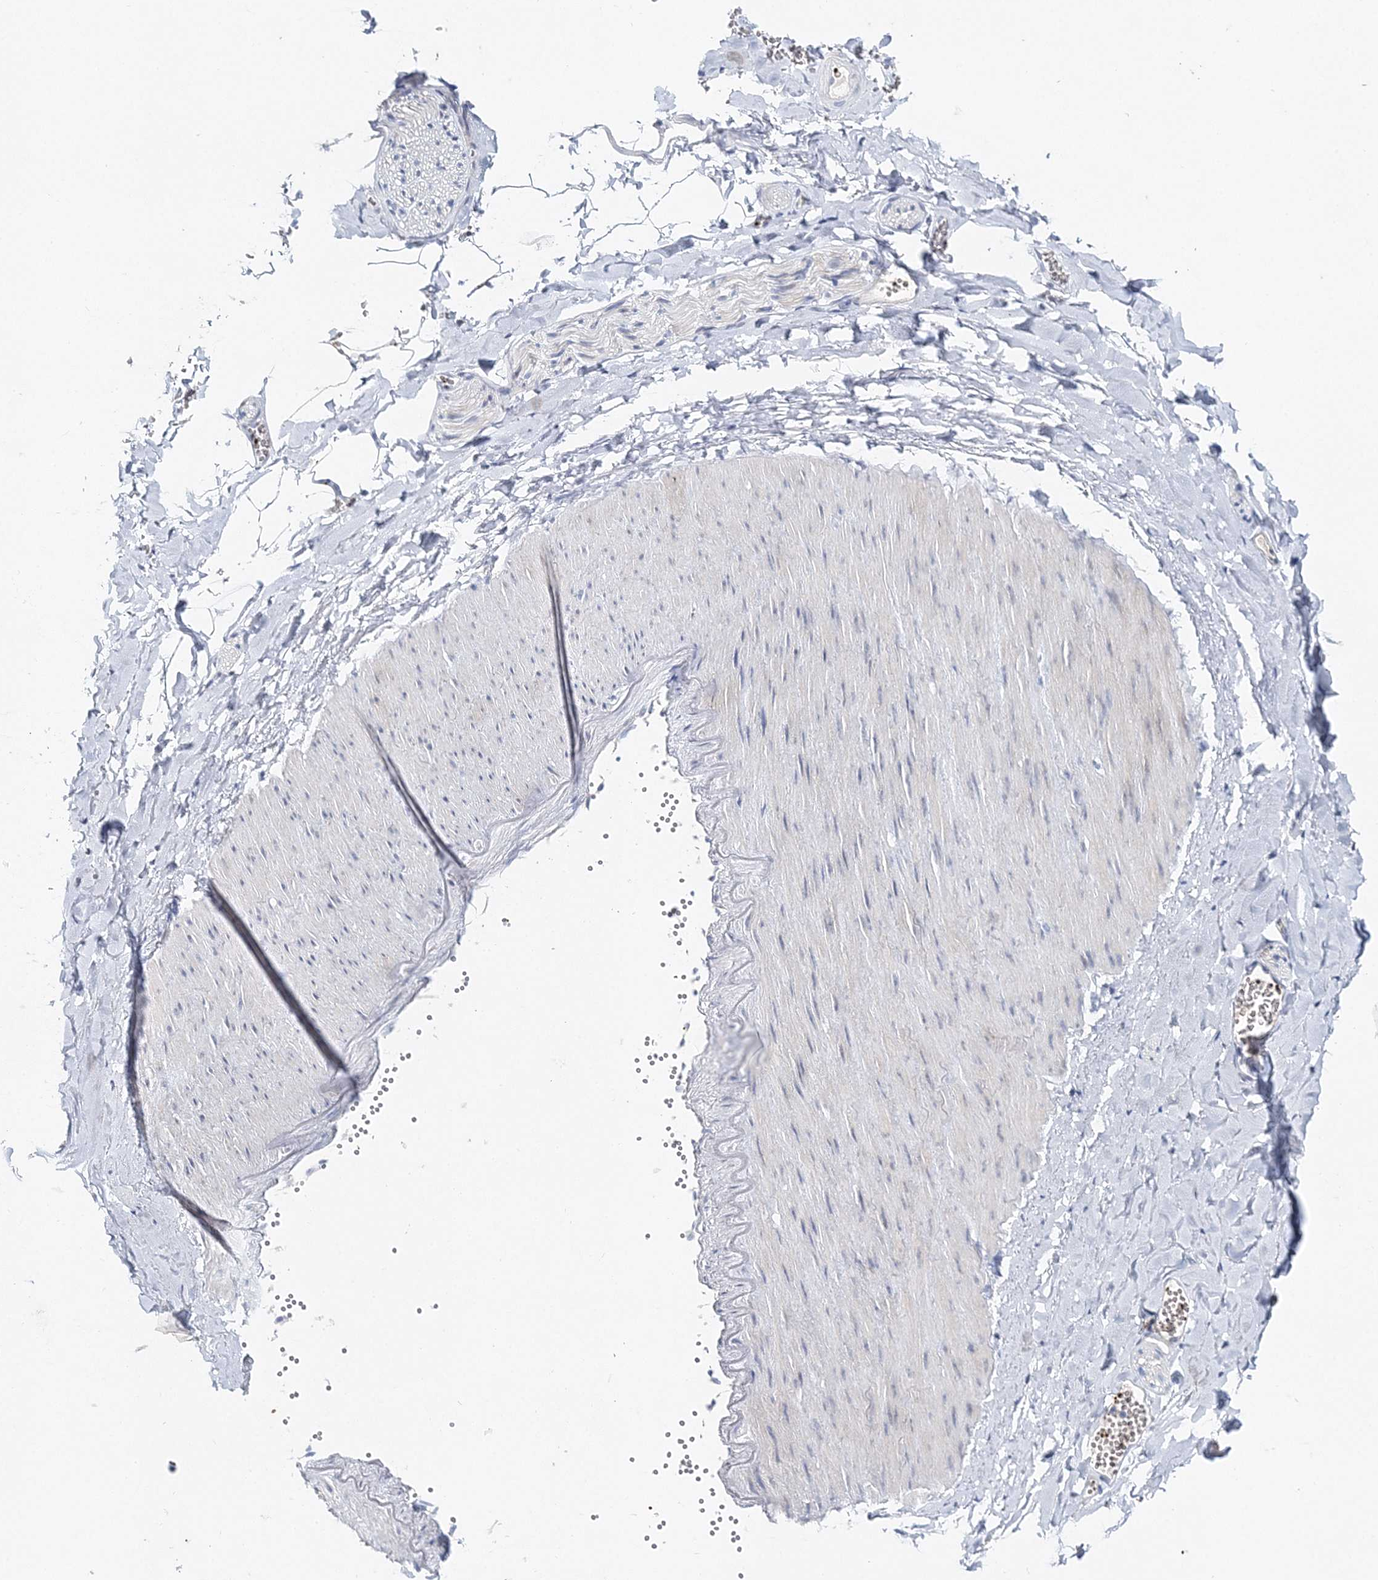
{"staining": {"intensity": "negative", "quantity": "none", "location": "none"}, "tissue": "adipose tissue", "cell_type": "Adipocytes", "image_type": "normal", "snomed": [{"axis": "morphology", "description": "Normal tissue, NOS"}, {"axis": "topography", "description": "Gallbladder"}, {"axis": "topography", "description": "Peripheral nerve tissue"}], "caption": "Micrograph shows no protein positivity in adipocytes of normal adipose tissue.", "gene": "MYOZ2", "patient": {"sex": "male", "age": 38}}